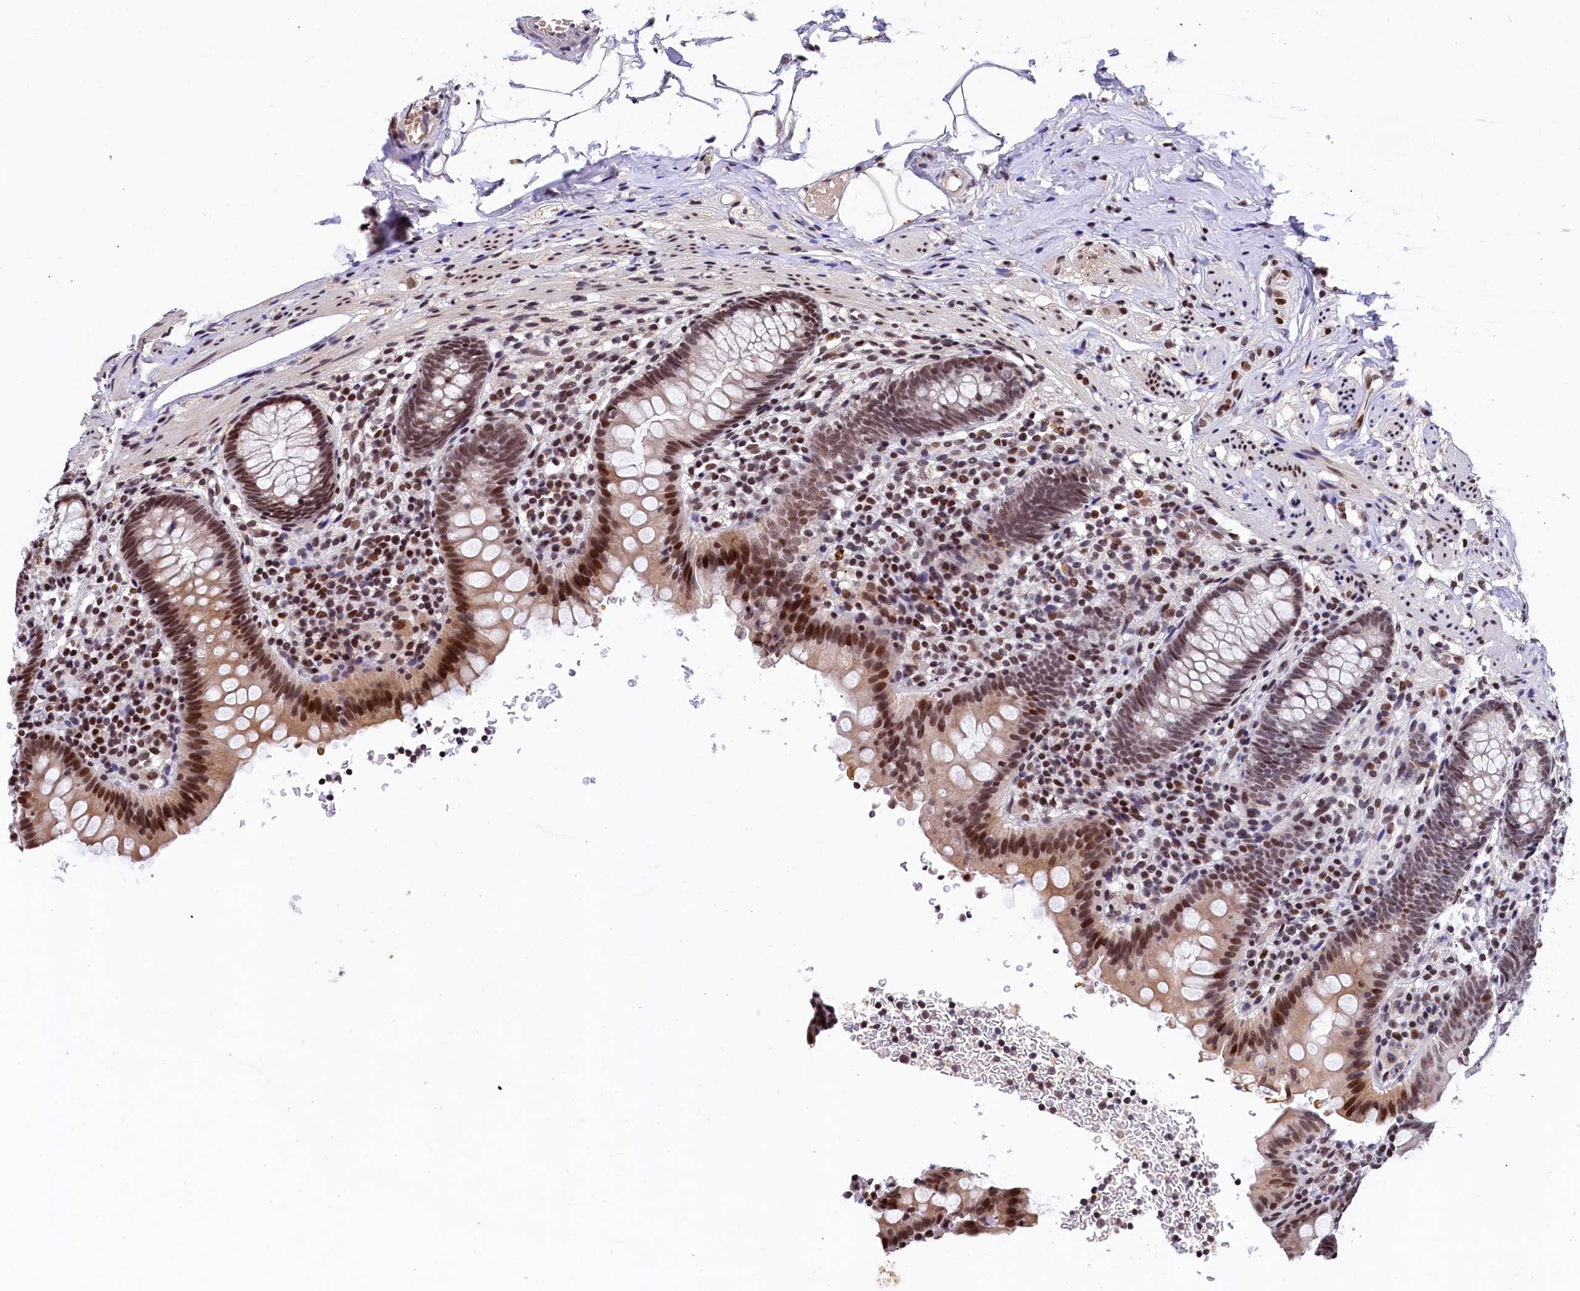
{"staining": {"intensity": "moderate", "quantity": "25%-75%", "location": "cytoplasmic/membranous"}, "tissue": "appendix", "cell_type": "Glandular cells", "image_type": "normal", "snomed": [{"axis": "morphology", "description": "Normal tissue, NOS"}, {"axis": "topography", "description": "Appendix"}], "caption": "A high-resolution histopathology image shows IHC staining of normal appendix, which displays moderate cytoplasmic/membranous expression in about 25%-75% of glandular cells.", "gene": "FAM217B", "patient": {"sex": "male", "age": 55}}